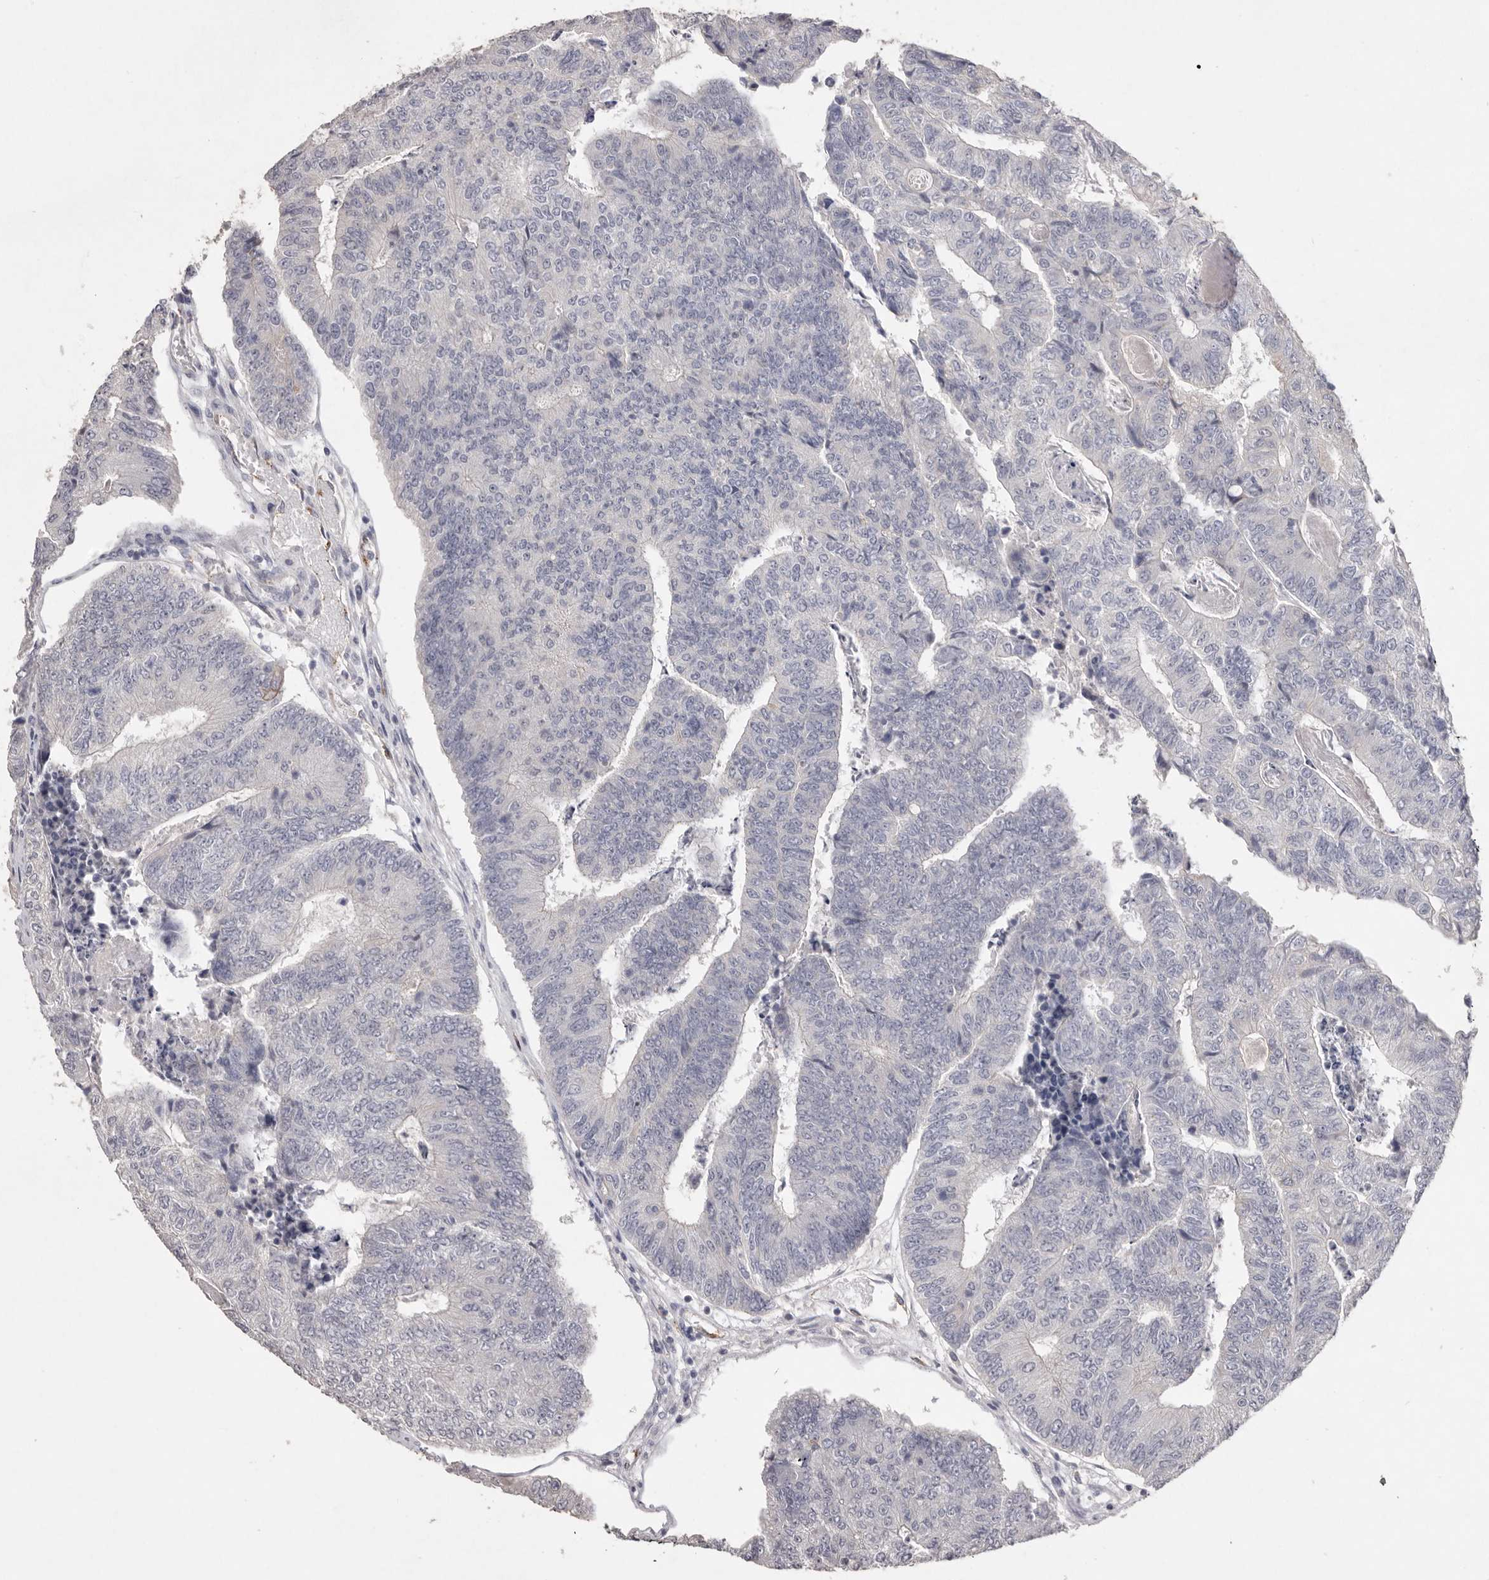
{"staining": {"intensity": "negative", "quantity": "none", "location": "none"}, "tissue": "colorectal cancer", "cell_type": "Tumor cells", "image_type": "cancer", "snomed": [{"axis": "morphology", "description": "Adenocarcinoma, NOS"}, {"axis": "topography", "description": "Colon"}], "caption": "IHC of adenocarcinoma (colorectal) shows no positivity in tumor cells.", "gene": "ZYG11B", "patient": {"sex": "female", "age": 67}}